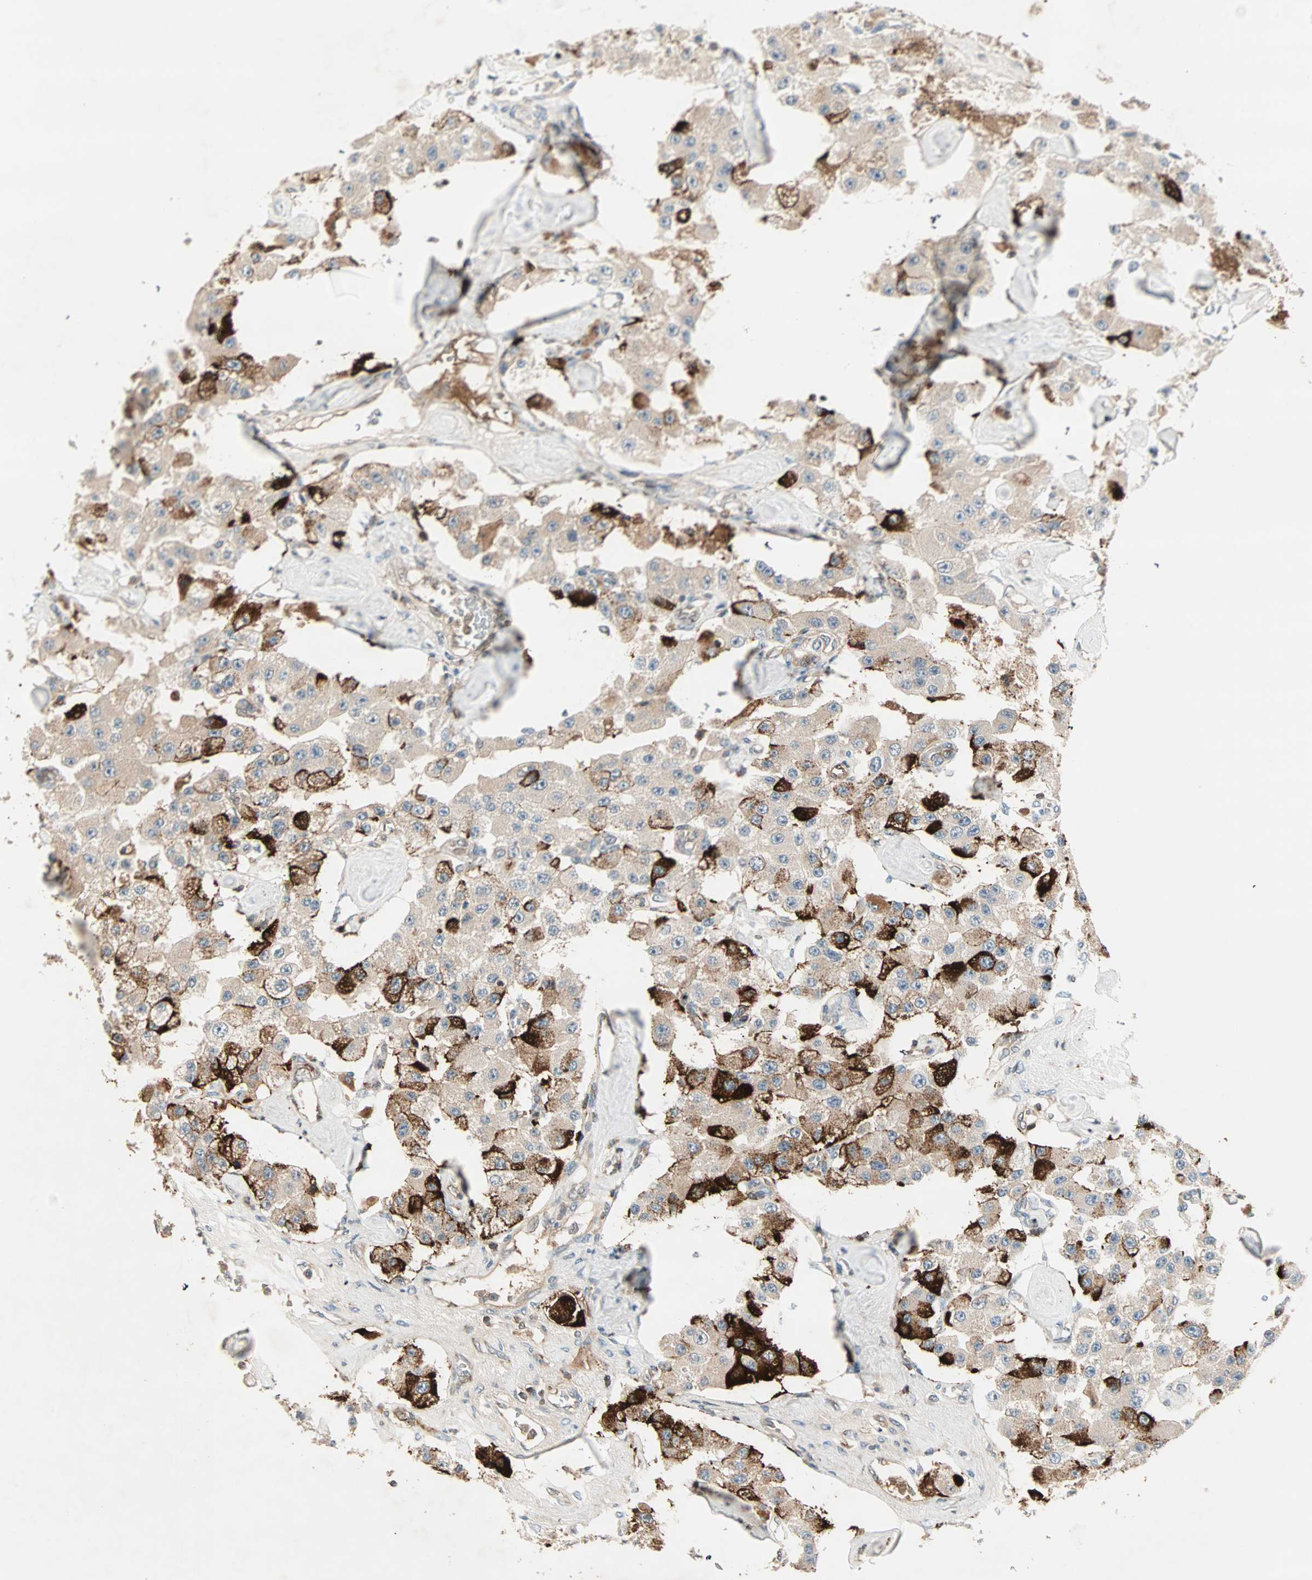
{"staining": {"intensity": "strong", "quantity": "25%-75%", "location": "cytoplasmic/membranous"}, "tissue": "carcinoid", "cell_type": "Tumor cells", "image_type": "cancer", "snomed": [{"axis": "morphology", "description": "Carcinoid, malignant, NOS"}, {"axis": "topography", "description": "Pancreas"}], "caption": "Immunohistochemical staining of human carcinoid exhibits high levels of strong cytoplasmic/membranous protein staining in about 25%-75% of tumor cells.", "gene": "TEC", "patient": {"sex": "male", "age": 41}}